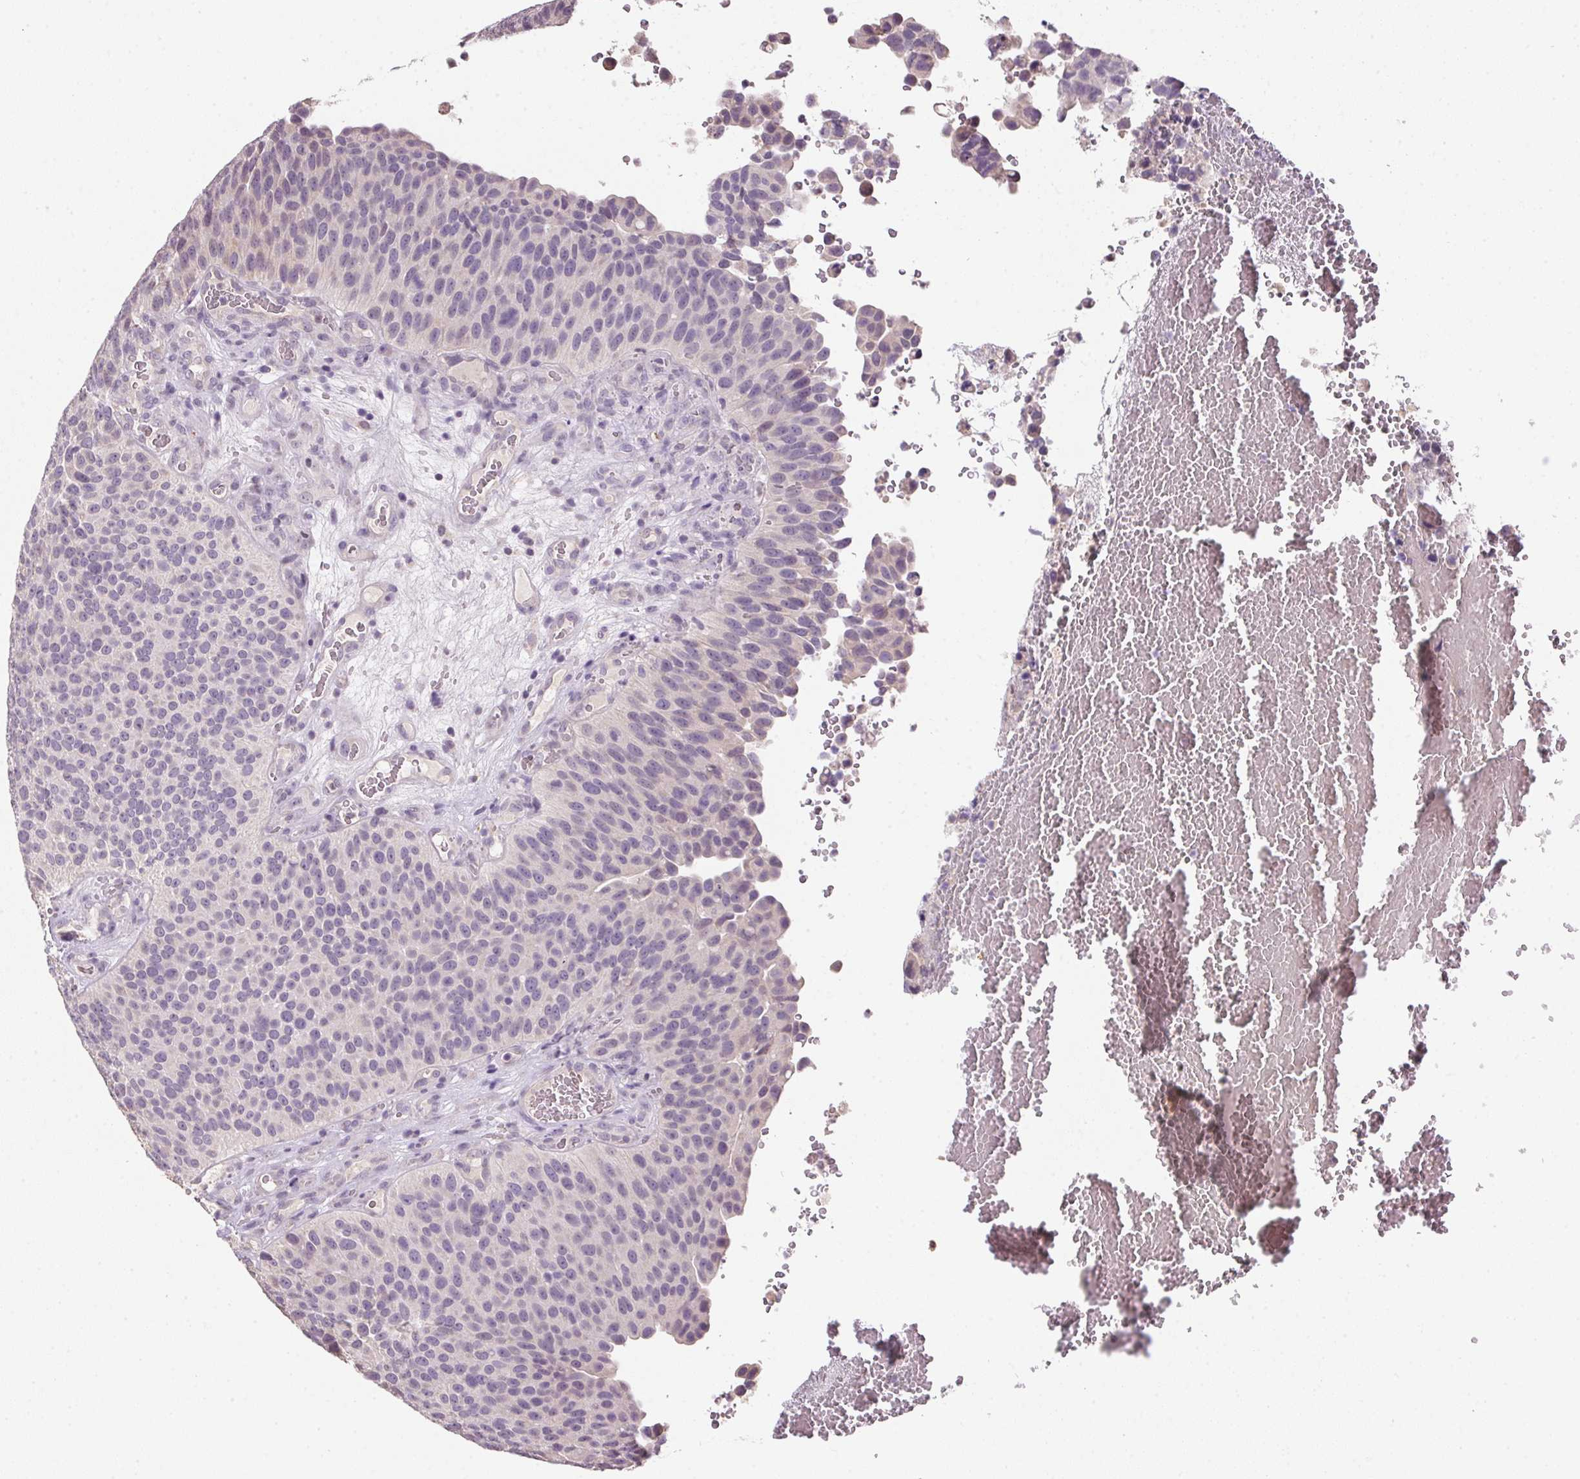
{"staining": {"intensity": "negative", "quantity": "none", "location": "none"}, "tissue": "urothelial cancer", "cell_type": "Tumor cells", "image_type": "cancer", "snomed": [{"axis": "morphology", "description": "Urothelial carcinoma, Low grade"}, {"axis": "topography", "description": "Urinary bladder"}], "caption": "Human urothelial cancer stained for a protein using immunohistochemistry displays no expression in tumor cells.", "gene": "ALDH8A1", "patient": {"sex": "male", "age": 76}}